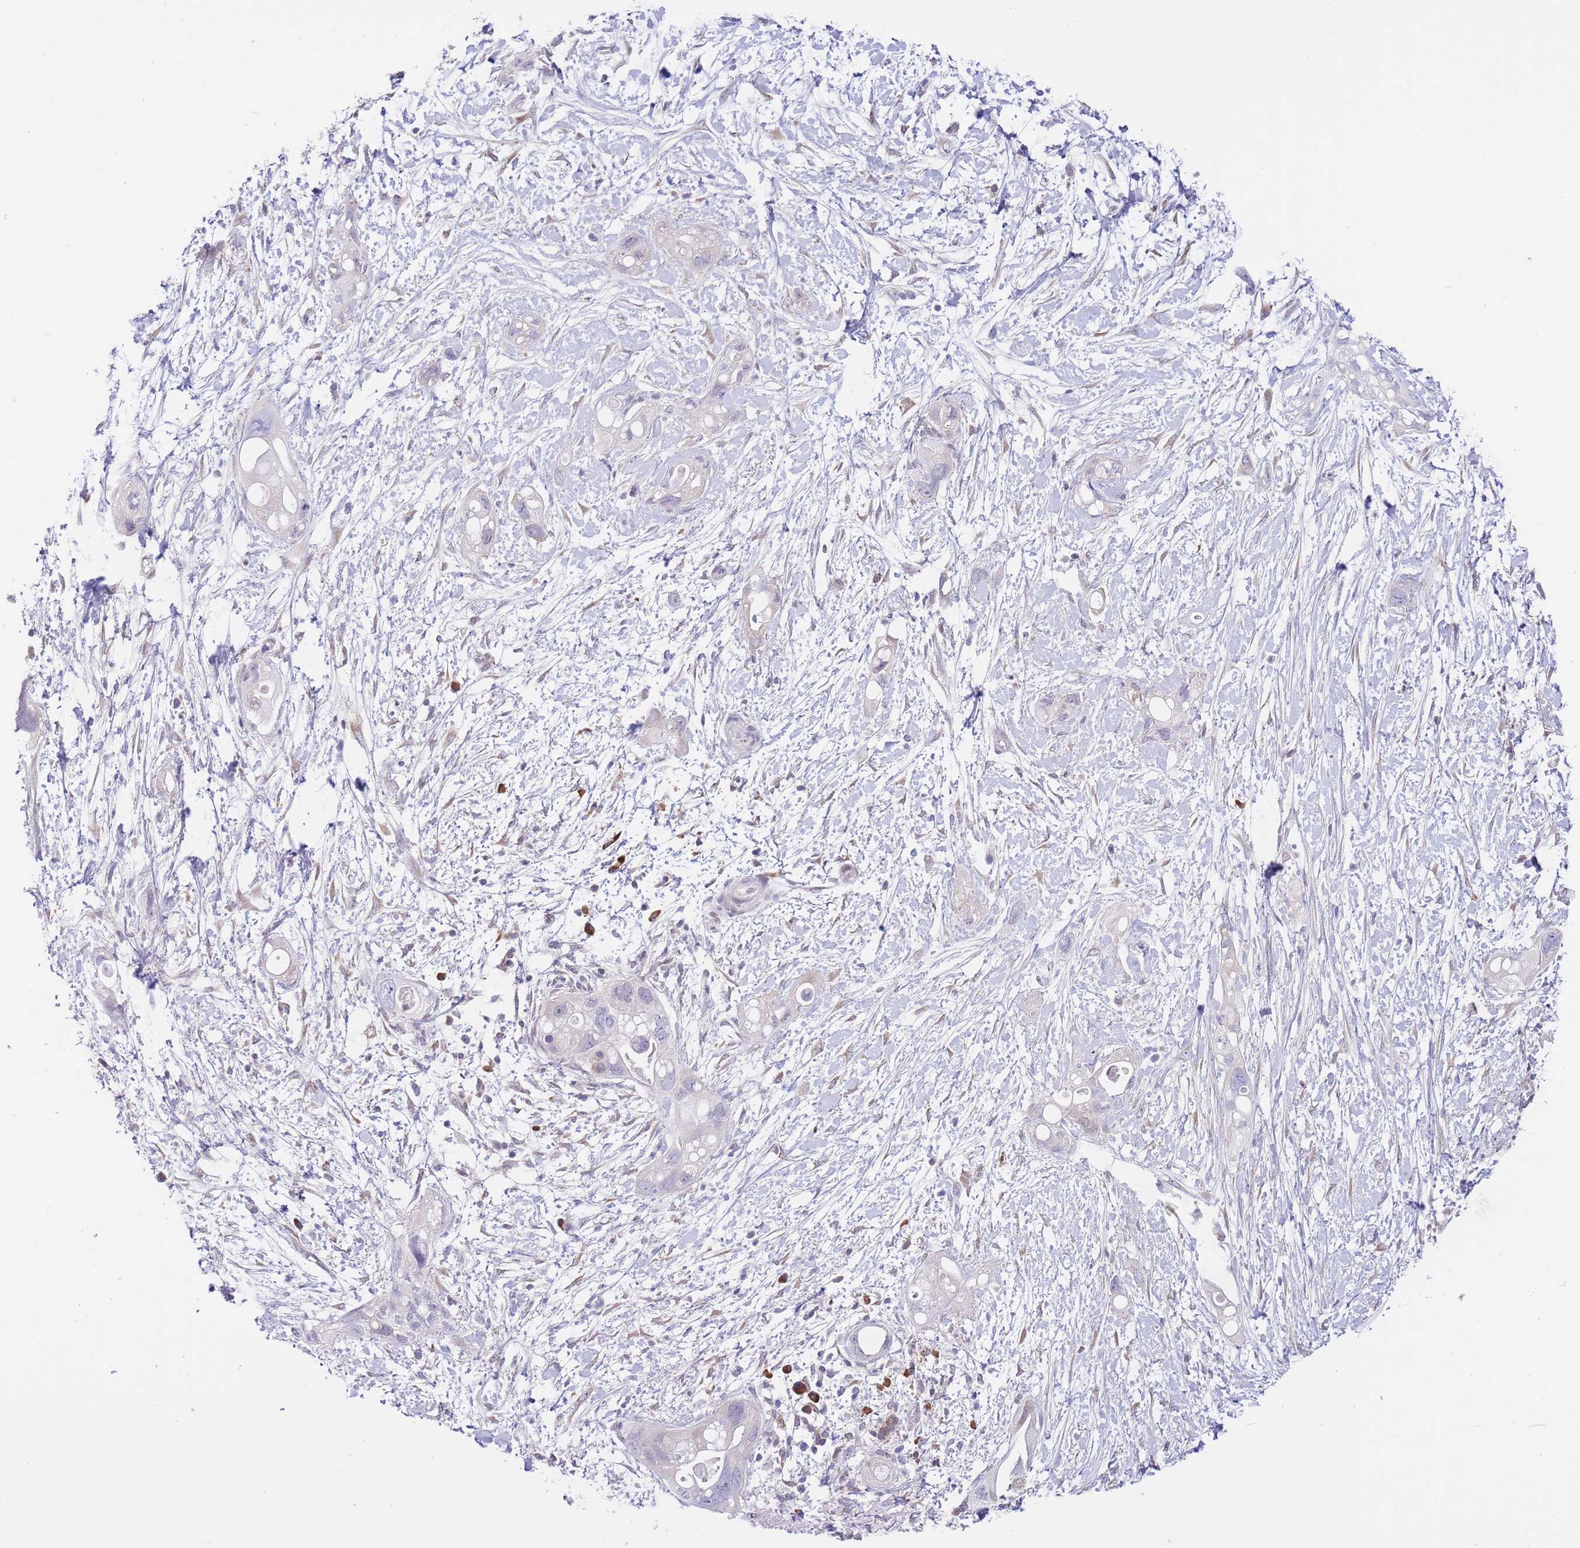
{"staining": {"intensity": "negative", "quantity": "none", "location": "none"}, "tissue": "pancreatic cancer", "cell_type": "Tumor cells", "image_type": "cancer", "snomed": [{"axis": "morphology", "description": "Adenocarcinoma, NOS"}, {"axis": "topography", "description": "Pancreas"}], "caption": "Tumor cells are negative for protein expression in human pancreatic cancer.", "gene": "EBPL", "patient": {"sex": "female", "age": 72}}